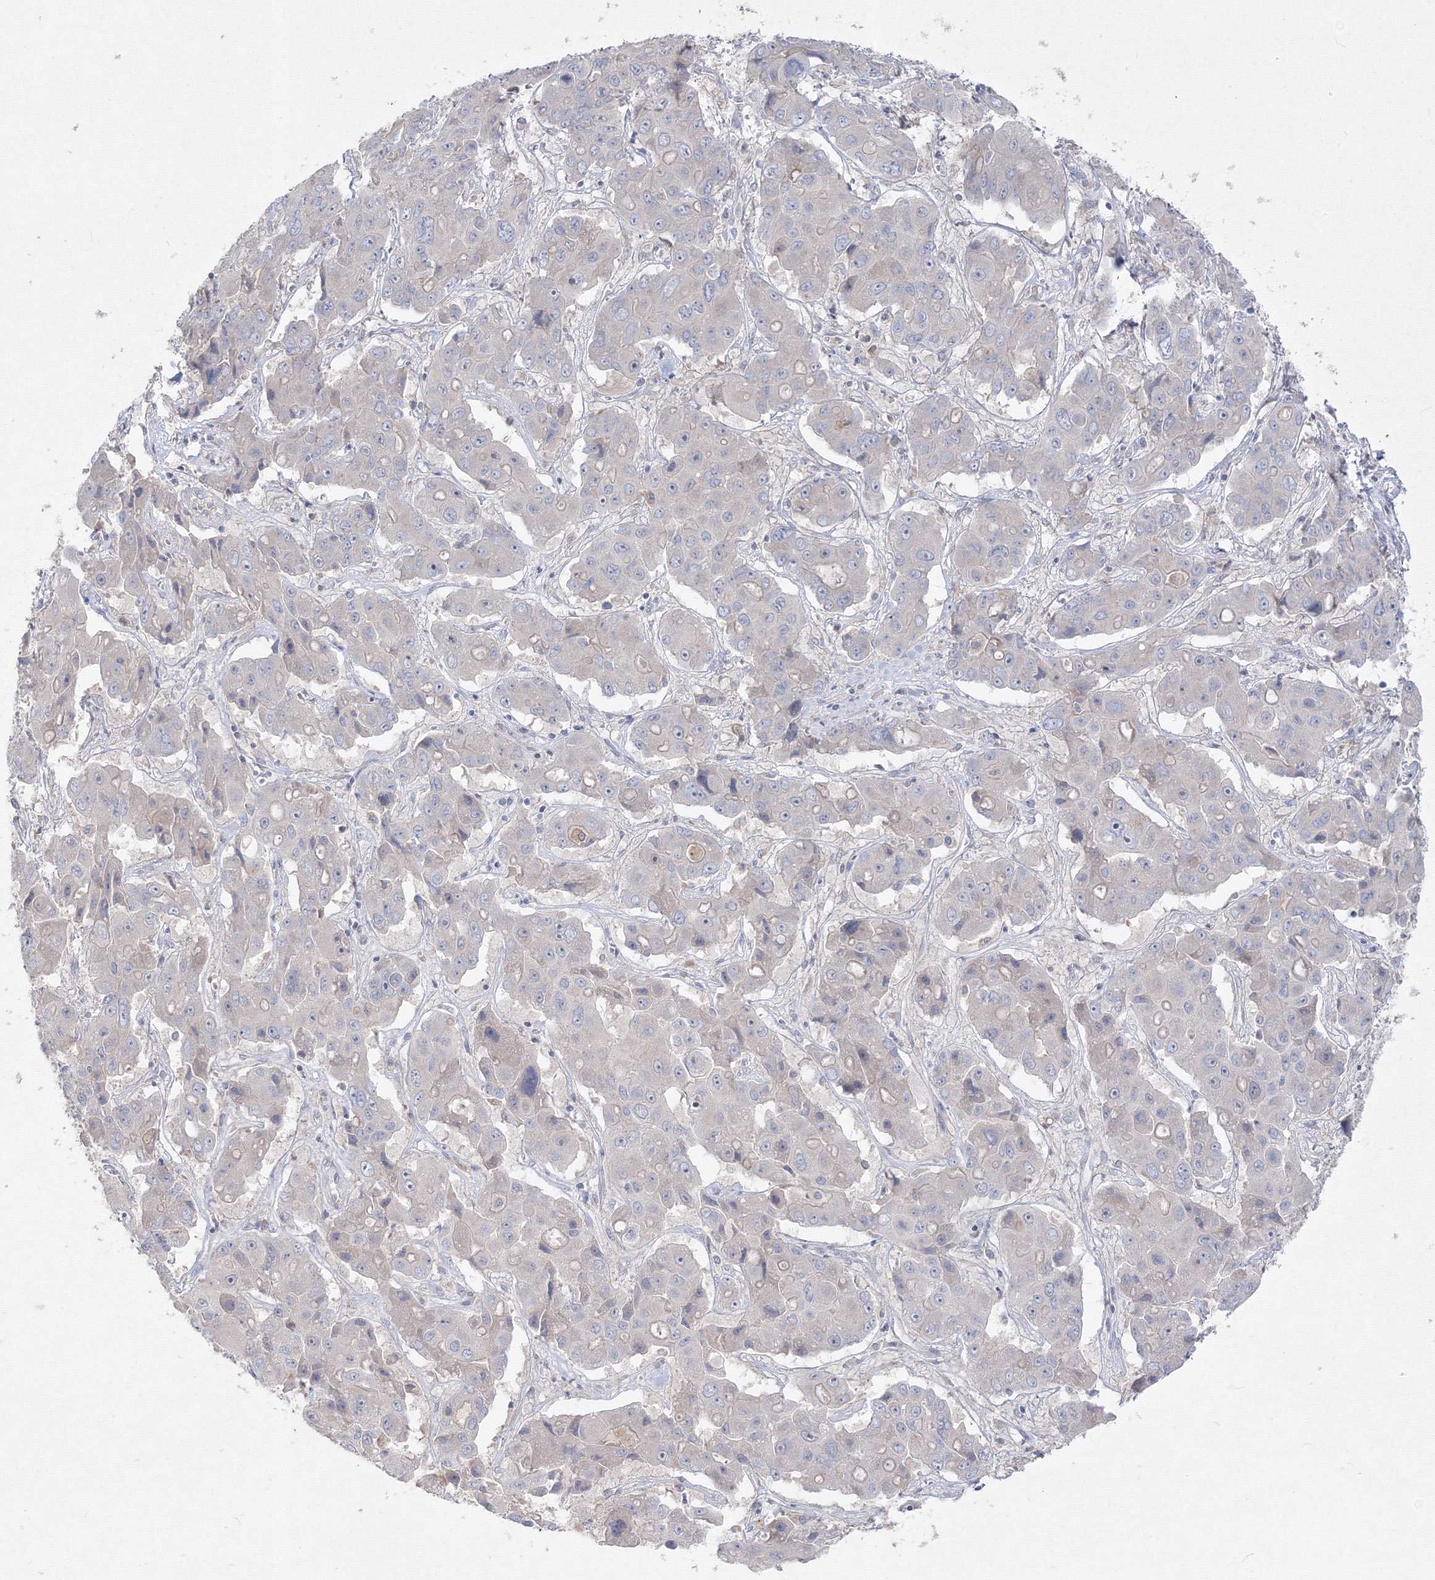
{"staining": {"intensity": "negative", "quantity": "none", "location": "none"}, "tissue": "liver cancer", "cell_type": "Tumor cells", "image_type": "cancer", "snomed": [{"axis": "morphology", "description": "Cholangiocarcinoma"}, {"axis": "topography", "description": "Liver"}], "caption": "This histopathology image is of cholangiocarcinoma (liver) stained with immunohistochemistry (IHC) to label a protein in brown with the nuclei are counter-stained blue. There is no expression in tumor cells. The staining was performed using DAB to visualize the protein expression in brown, while the nuclei were stained in blue with hematoxylin (Magnification: 20x).", "gene": "FBXL8", "patient": {"sex": "male", "age": 67}}